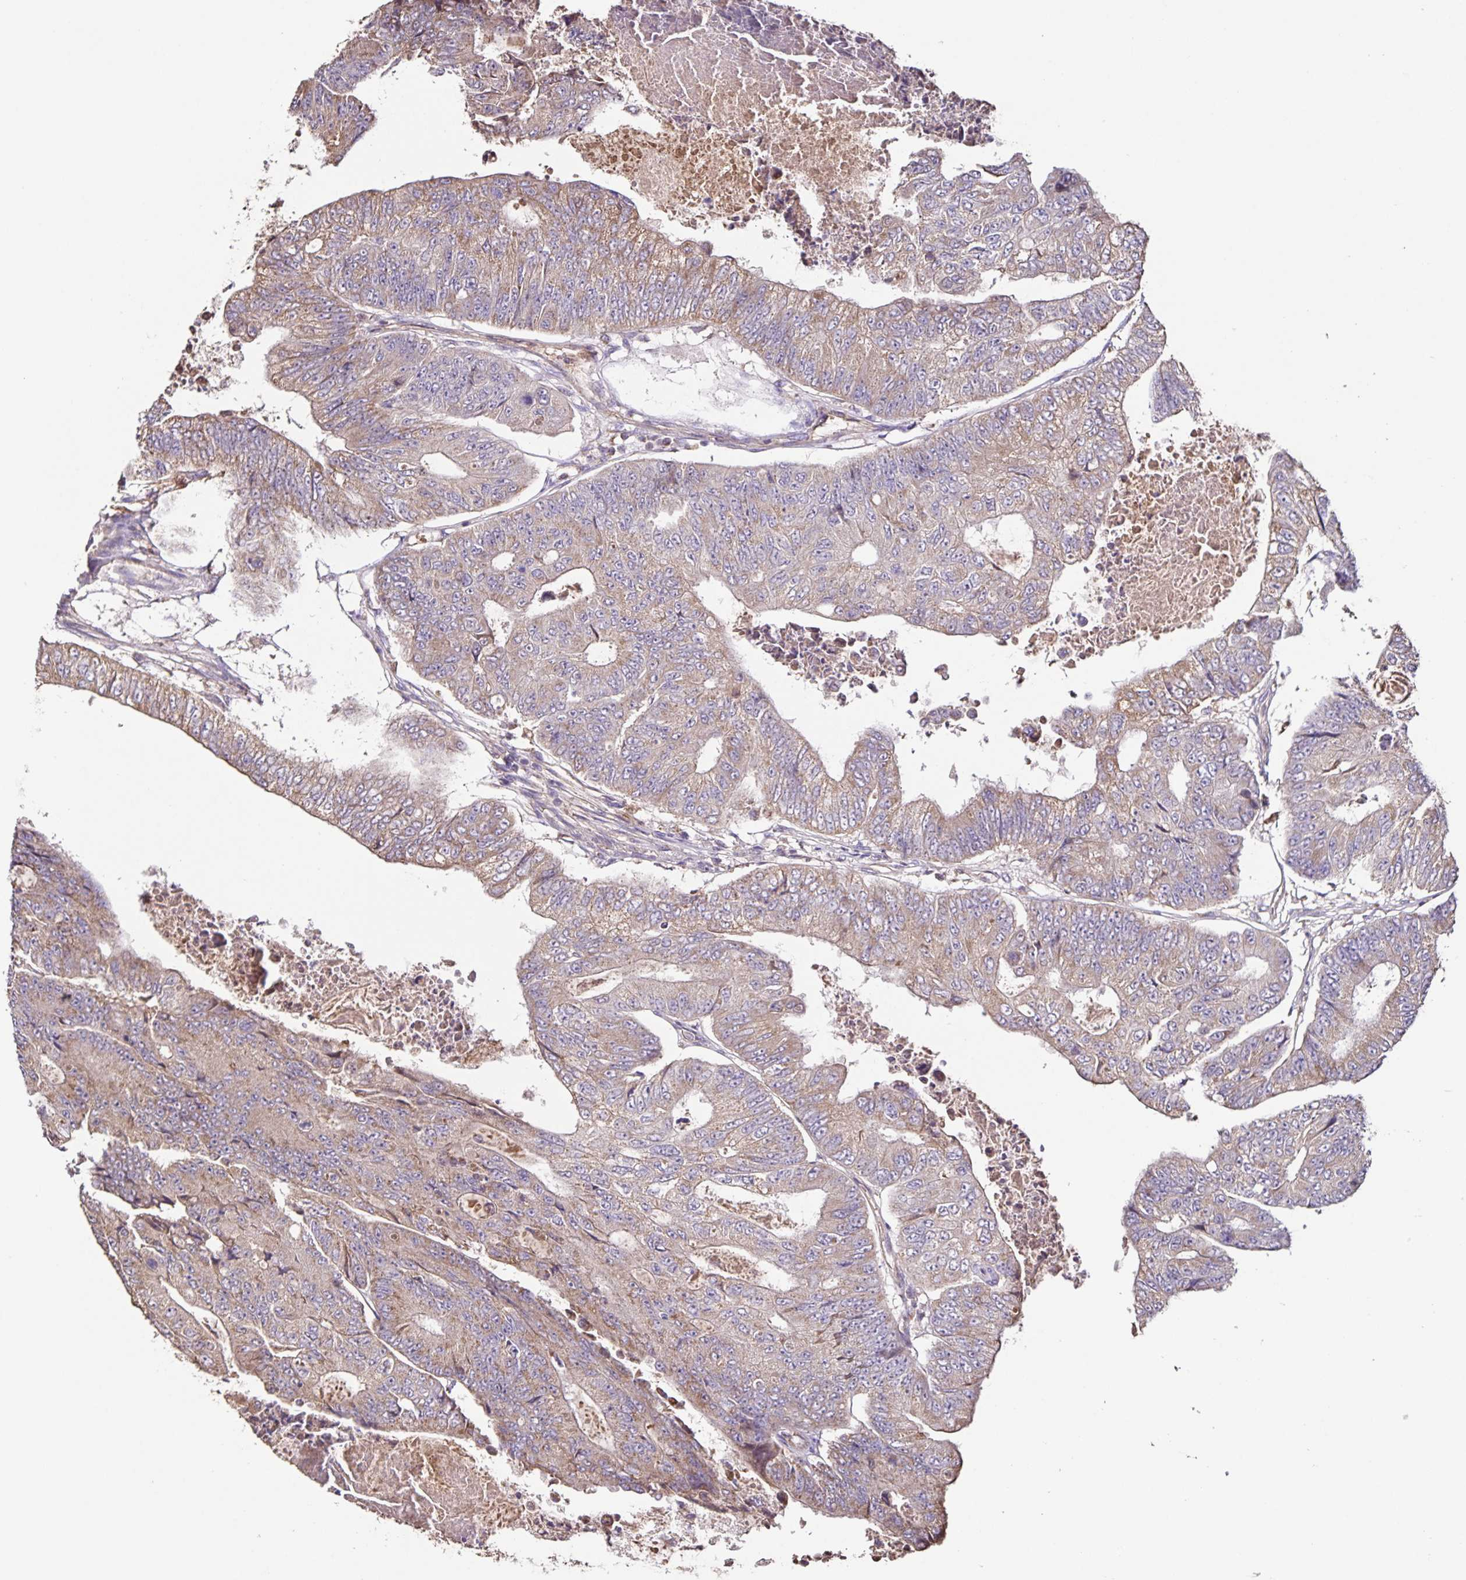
{"staining": {"intensity": "weak", "quantity": "25%-75%", "location": "cytoplasmic/membranous"}, "tissue": "colorectal cancer", "cell_type": "Tumor cells", "image_type": "cancer", "snomed": [{"axis": "morphology", "description": "Adenocarcinoma, NOS"}, {"axis": "topography", "description": "Colon"}], "caption": "Colorectal adenocarcinoma stained with IHC reveals weak cytoplasmic/membranous positivity in approximately 25%-75% of tumor cells.", "gene": "MAN1A1", "patient": {"sex": "female", "age": 48}}